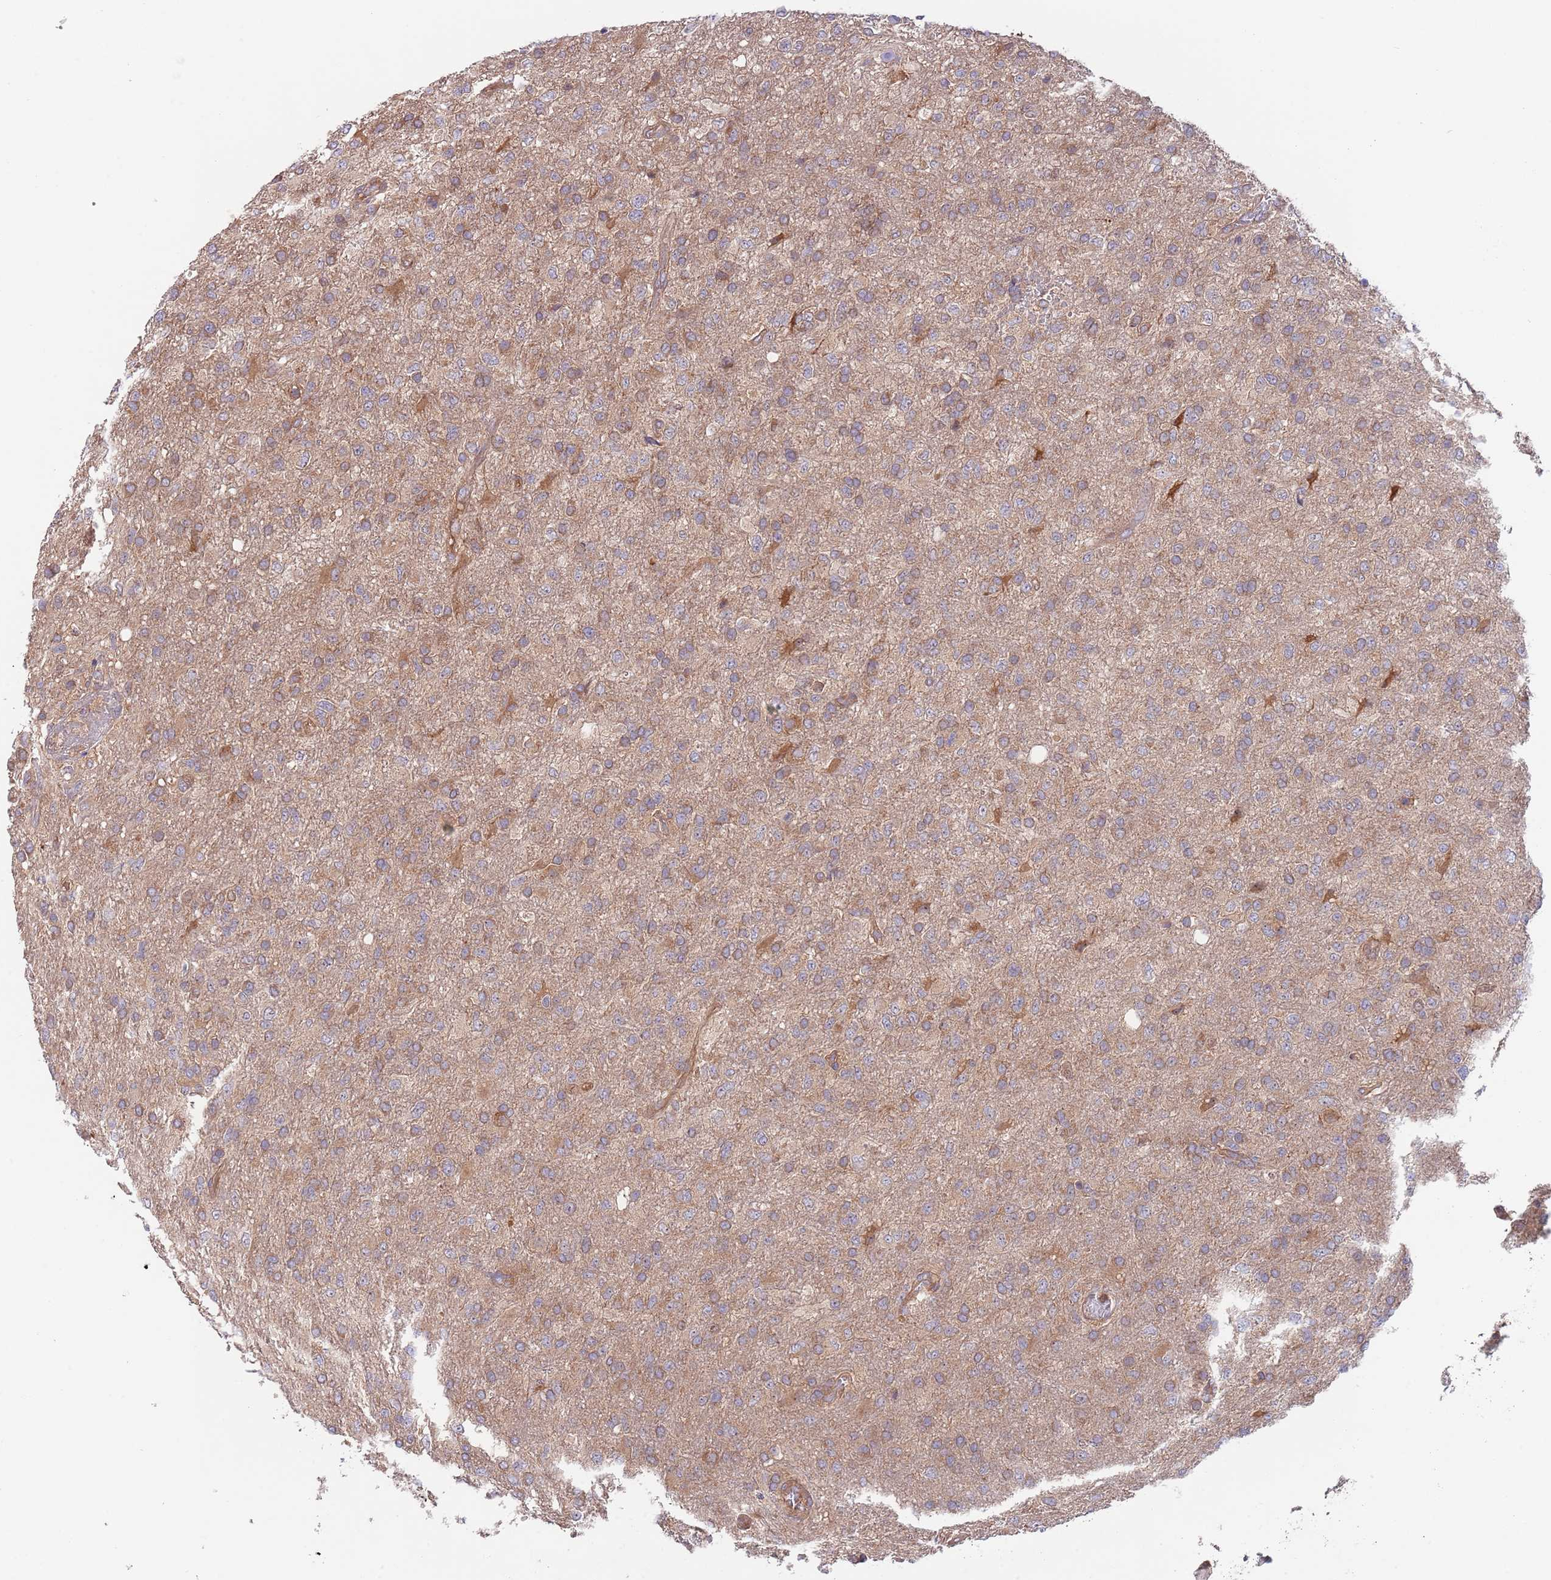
{"staining": {"intensity": "weak", "quantity": "25%-75%", "location": "cytoplasmic/membranous"}, "tissue": "glioma", "cell_type": "Tumor cells", "image_type": "cancer", "snomed": [{"axis": "morphology", "description": "Glioma, malignant, High grade"}, {"axis": "topography", "description": "Brain"}], "caption": "Glioma stained with DAB immunohistochemistry demonstrates low levels of weak cytoplasmic/membranous staining in approximately 25%-75% of tumor cells.", "gene": "EIF3F", "patient": {"sex": "female", "age": 74}}